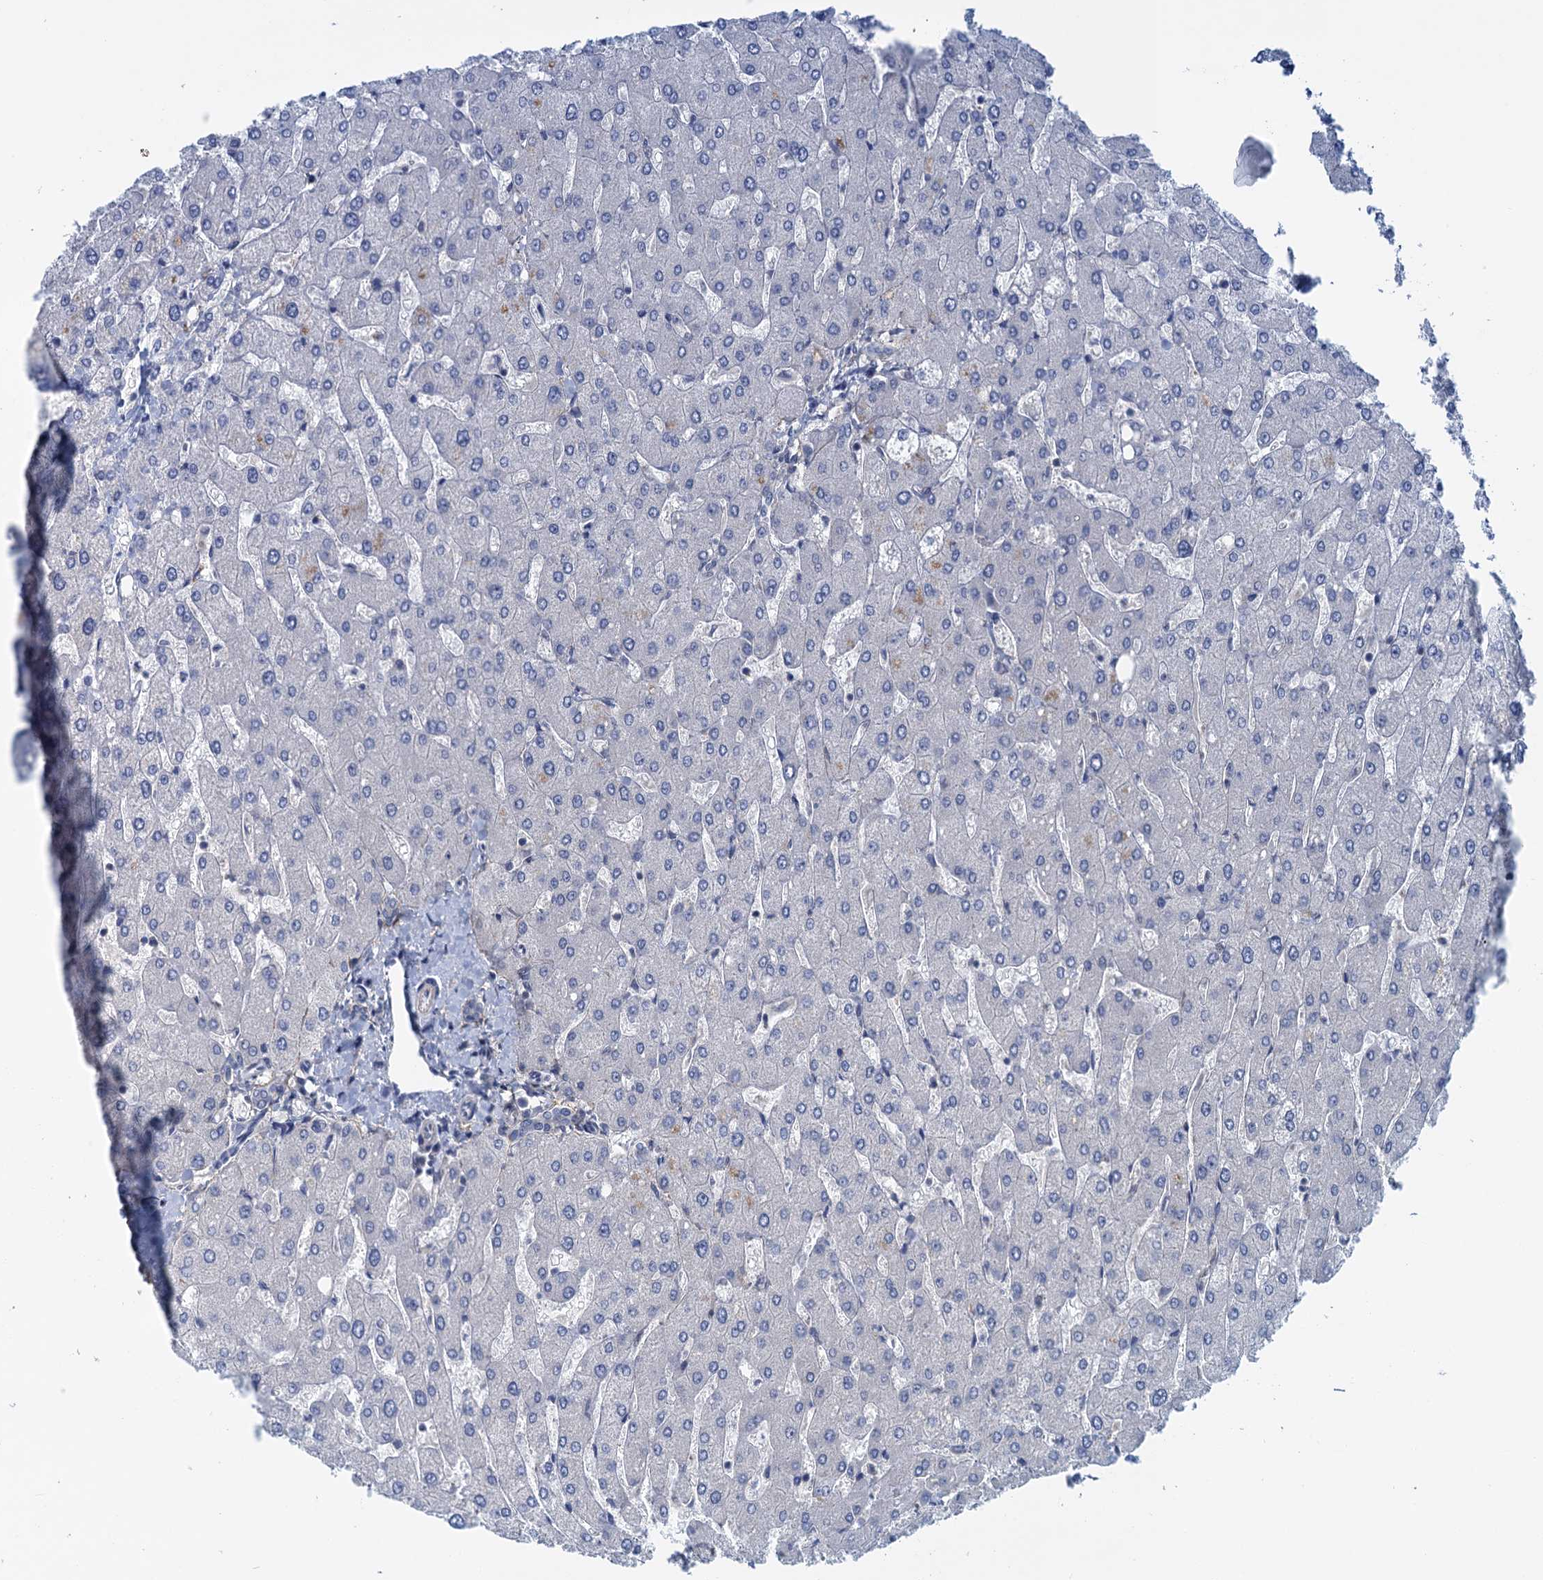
{"staining": {"intensity": "negative", "quantity": "none", "location": "none"}, "tissue": "liver", "cell_type": "Cholangiocytes", "image_type": "normal", "snomed": [{"axis": "morphology", "description": "Normal tissue, NOS"}, {"axis": "topography", "description": "Liver"}], "caption": "Histopathology image shows no protein positivity in cholangiocytes of benign liver.", "gene": "SAE1", "patient": {"sex": "male", "age": 55}}